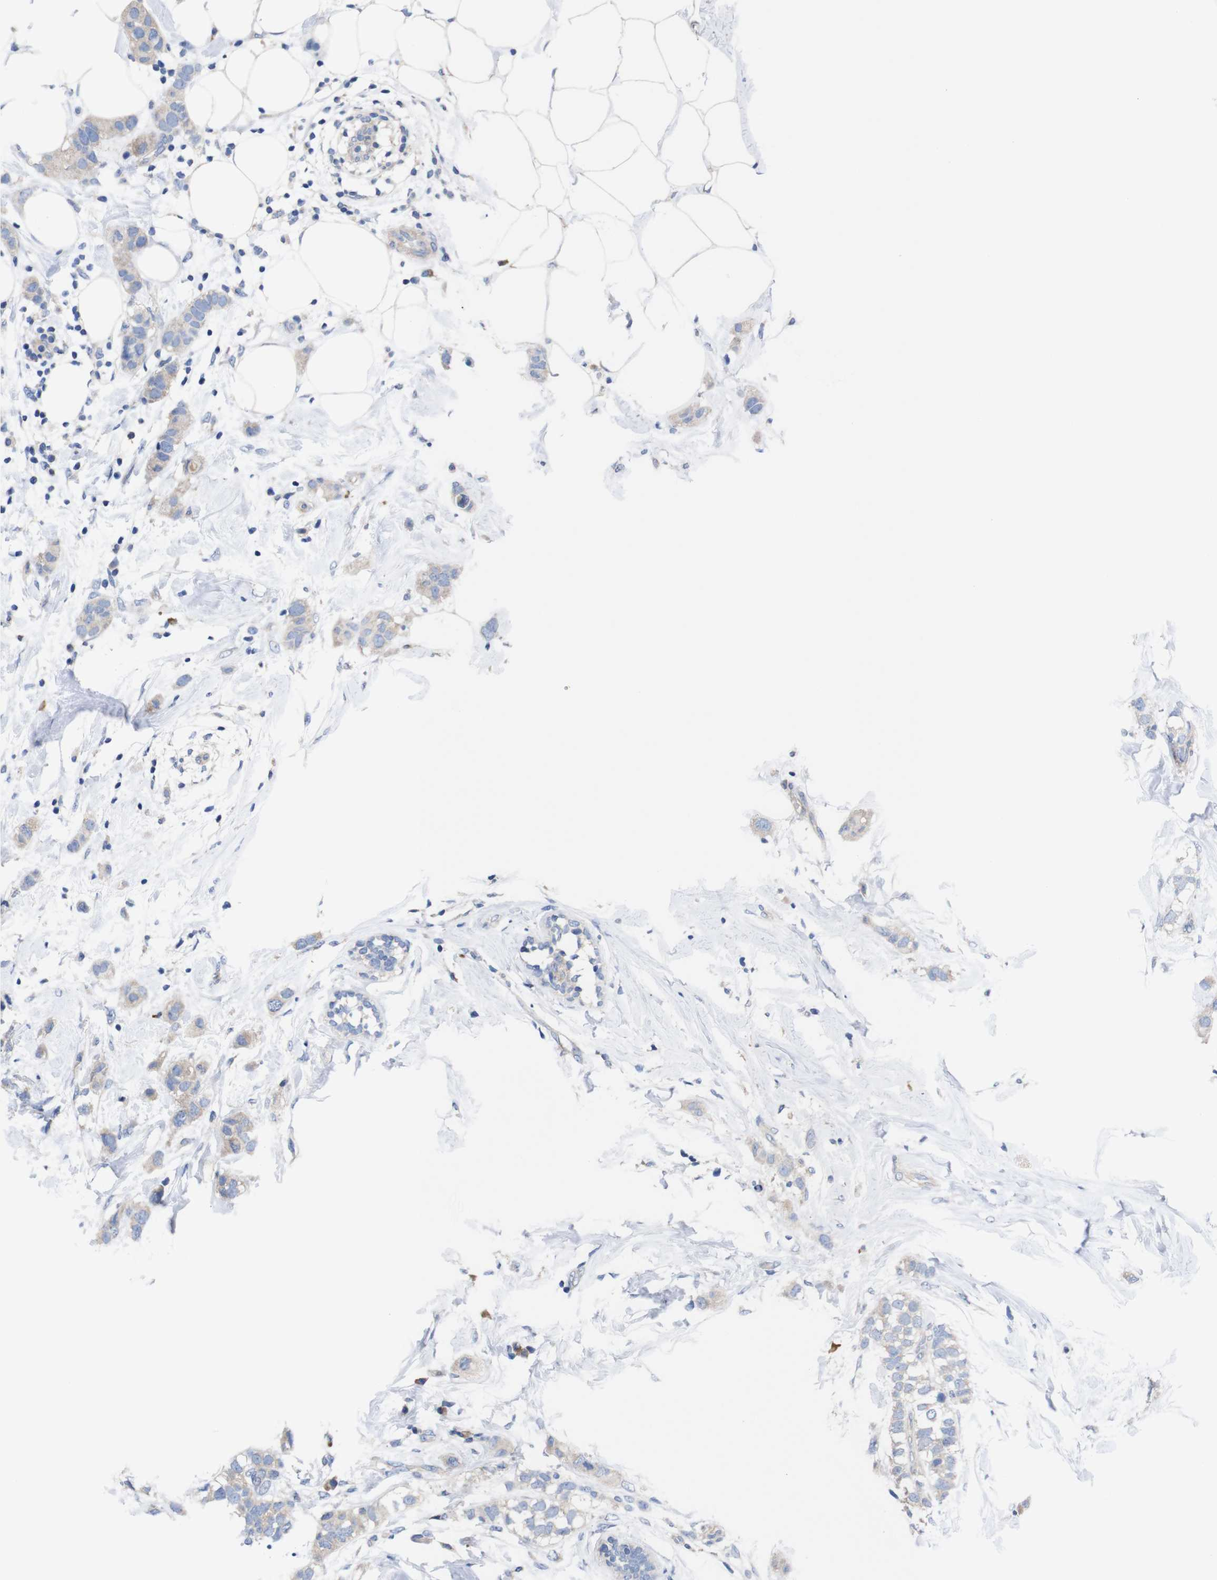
{"staining": {"intensity": "weak", "quantity": "25%-75%", "location": "cytoplasmic/membranous"}, "tissue": "breast cancer", "cell_type": "Tumor cells", "image_type": "cancer", "snomed": [{"axis": "morphology", "description": "Normal tissue, NOS"}, {"axis": "morphology", "description": "Duct carcinoma"}, {"axis": "topography", "description": "Breast"}], "caption": "Protein expression analysis of breast cancer (intraductal carcinoma) reveals weak cytoplasmic/membranous staining in about 25%-75% of tumor cells. The staining was performed using DAB (3,3'-diaminobenzidine), with brown indicating positive protein expression. Nuclei are stained blue with hematoxylin.", "gene": "USH1C", "patient": {"sex": "female", "age": 50}}